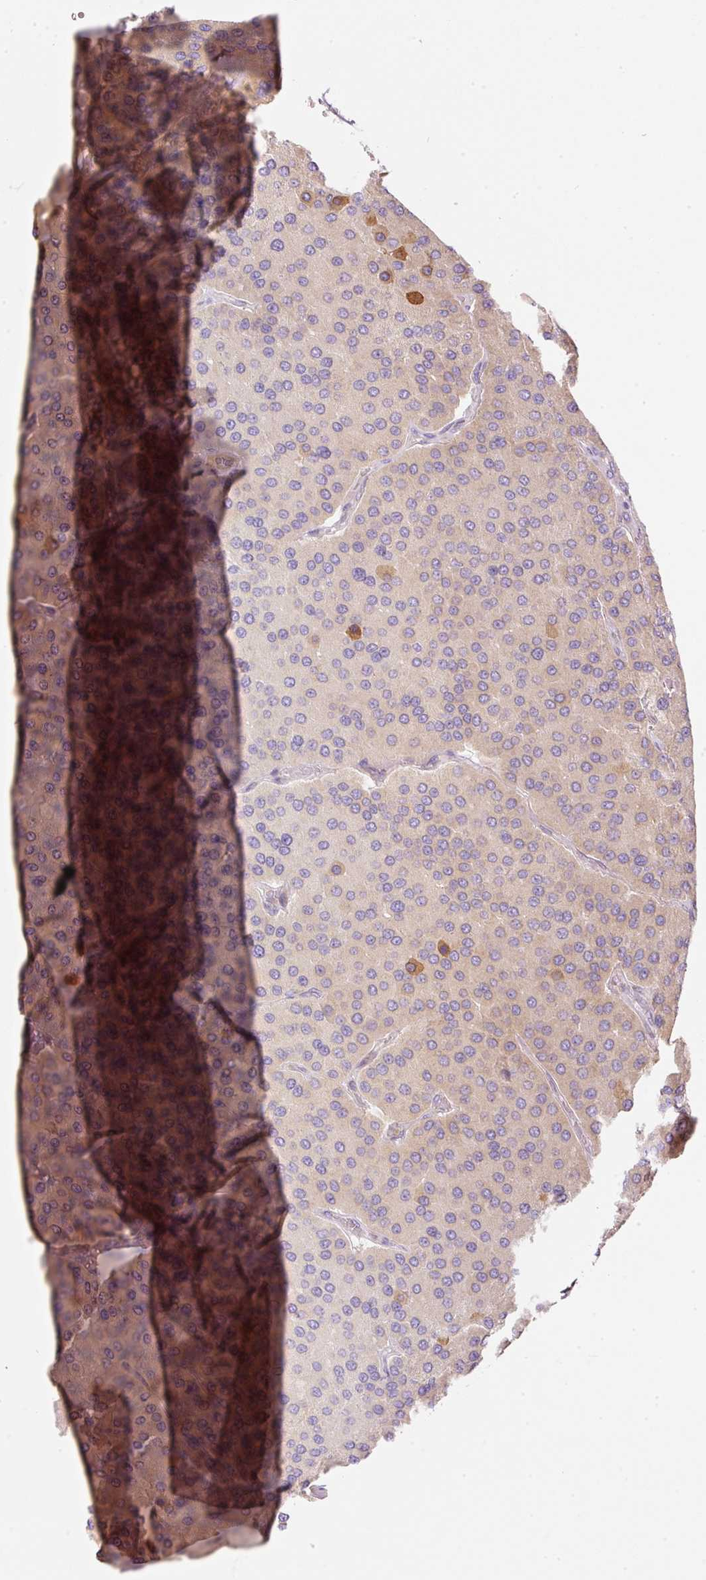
{"staining": {"intensity": "negative", "quantity": "none", "location": "none"}, "tissue": "parathyroid gland", "cell_type": "Glandular cells", "image_type": "normal", "snomed": [{"axis": "morphology", "description": "Normal tissue, NOS"}, {"axis": "morphology", "description": "Adenoma, NOS"}, {"axis": "topography", "description": "Parathyroid gland"}], "caption": "Immunohistochemistry image of unremarkable parathyroid gland: parathyroid gland stained with DAB exhibits no significant protein positivity in glandular cells.", "gene": "MORN4", "patient": {"sex": "female", "age": 86}}